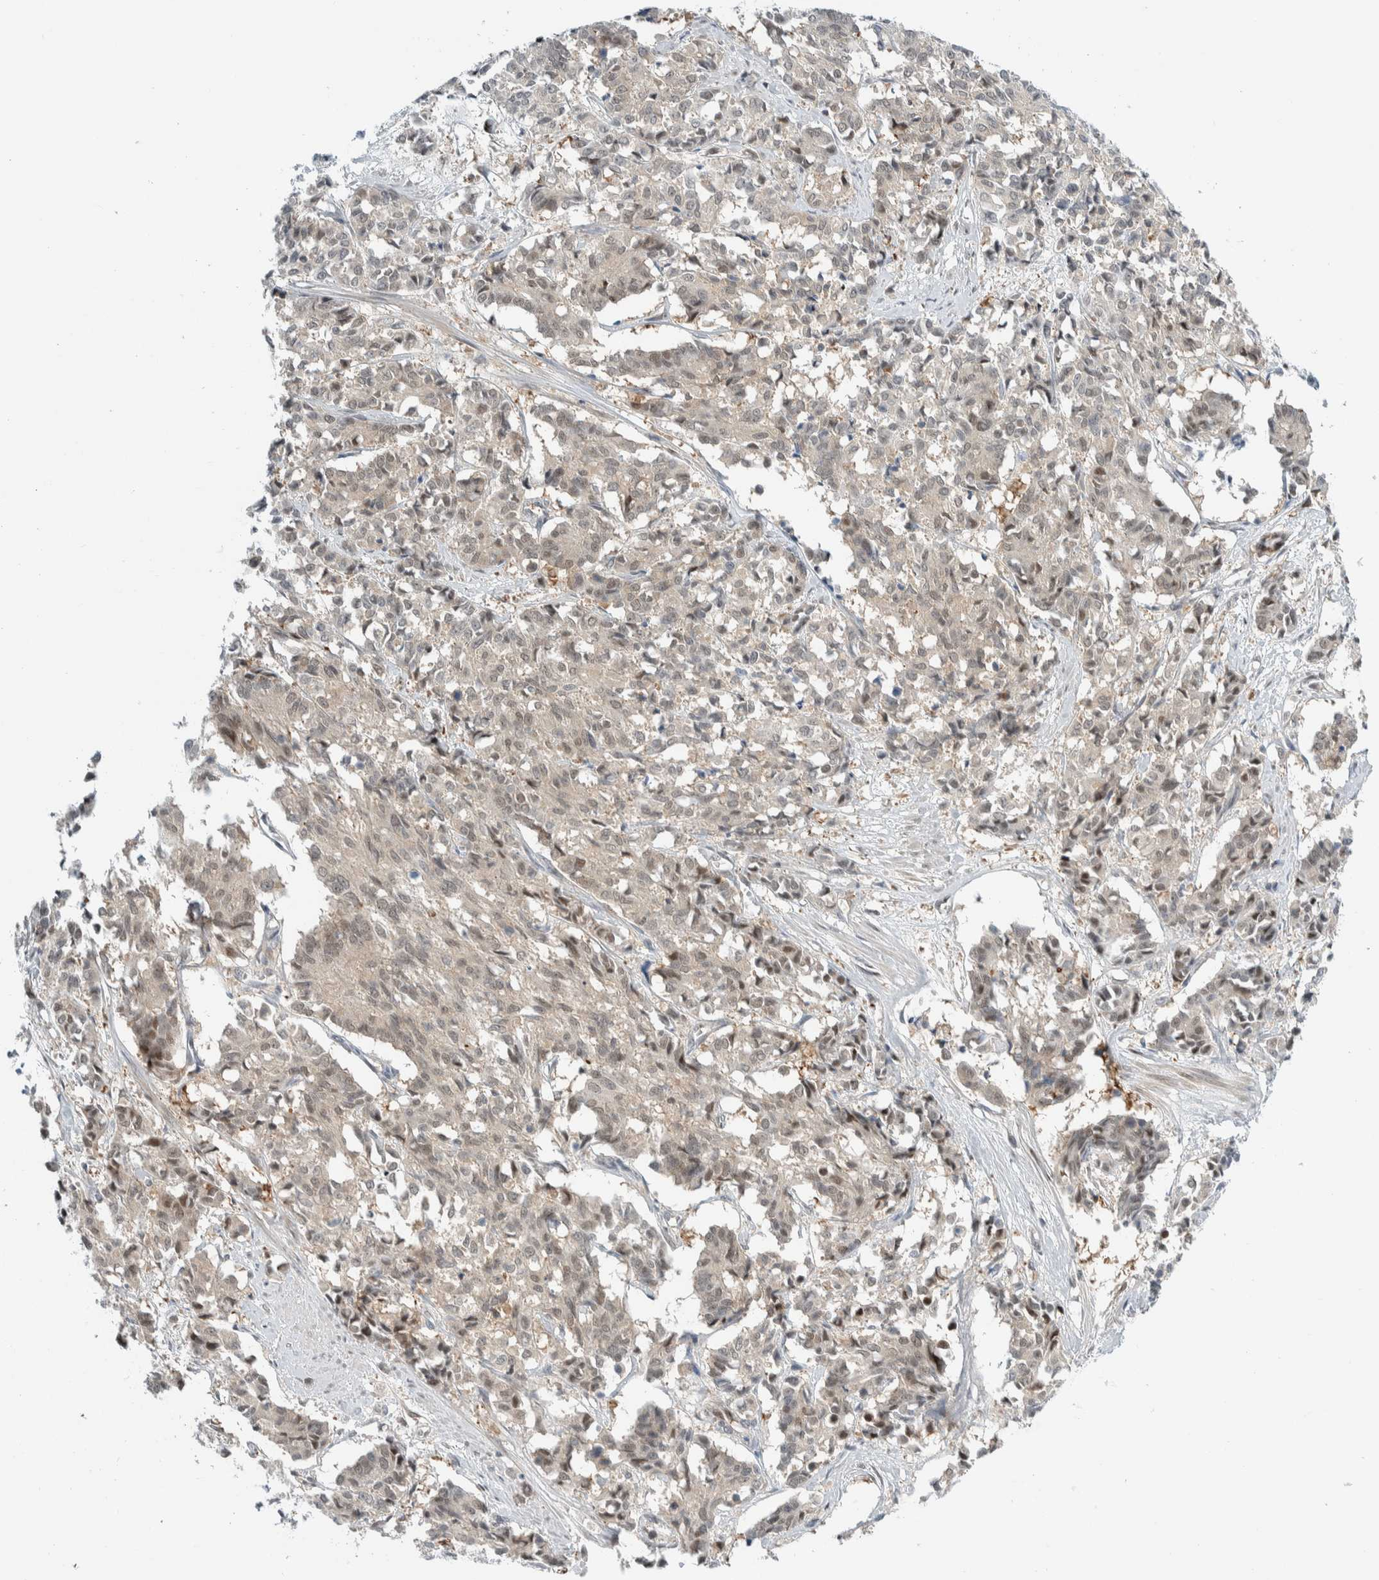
{"staining": {"intensity": "negative", "quantity": "none", "location": "none"}, "tissue": "cervical cancer", "cell_type": "Tumor cells", "image_type": "cancer", "snomed": [{"axis": "morphology", "description": "Squamous cell carcinoma, NOS"}, {"axis": "topography", "description": "Cervix"}], "caption": "DAB immunohistochemical staining of squamous cell carcinoma (cervical) shows no significant expression in tumor cells. Brightfield microscopy of immunohistochemistry stained with DAB (3,3'-diaminobenzidine) (brown) and hematoxylin (blue), captured at high magnification.", "gene": "NCR3LG1", "patient": {"sex": "female", "age": 35}}